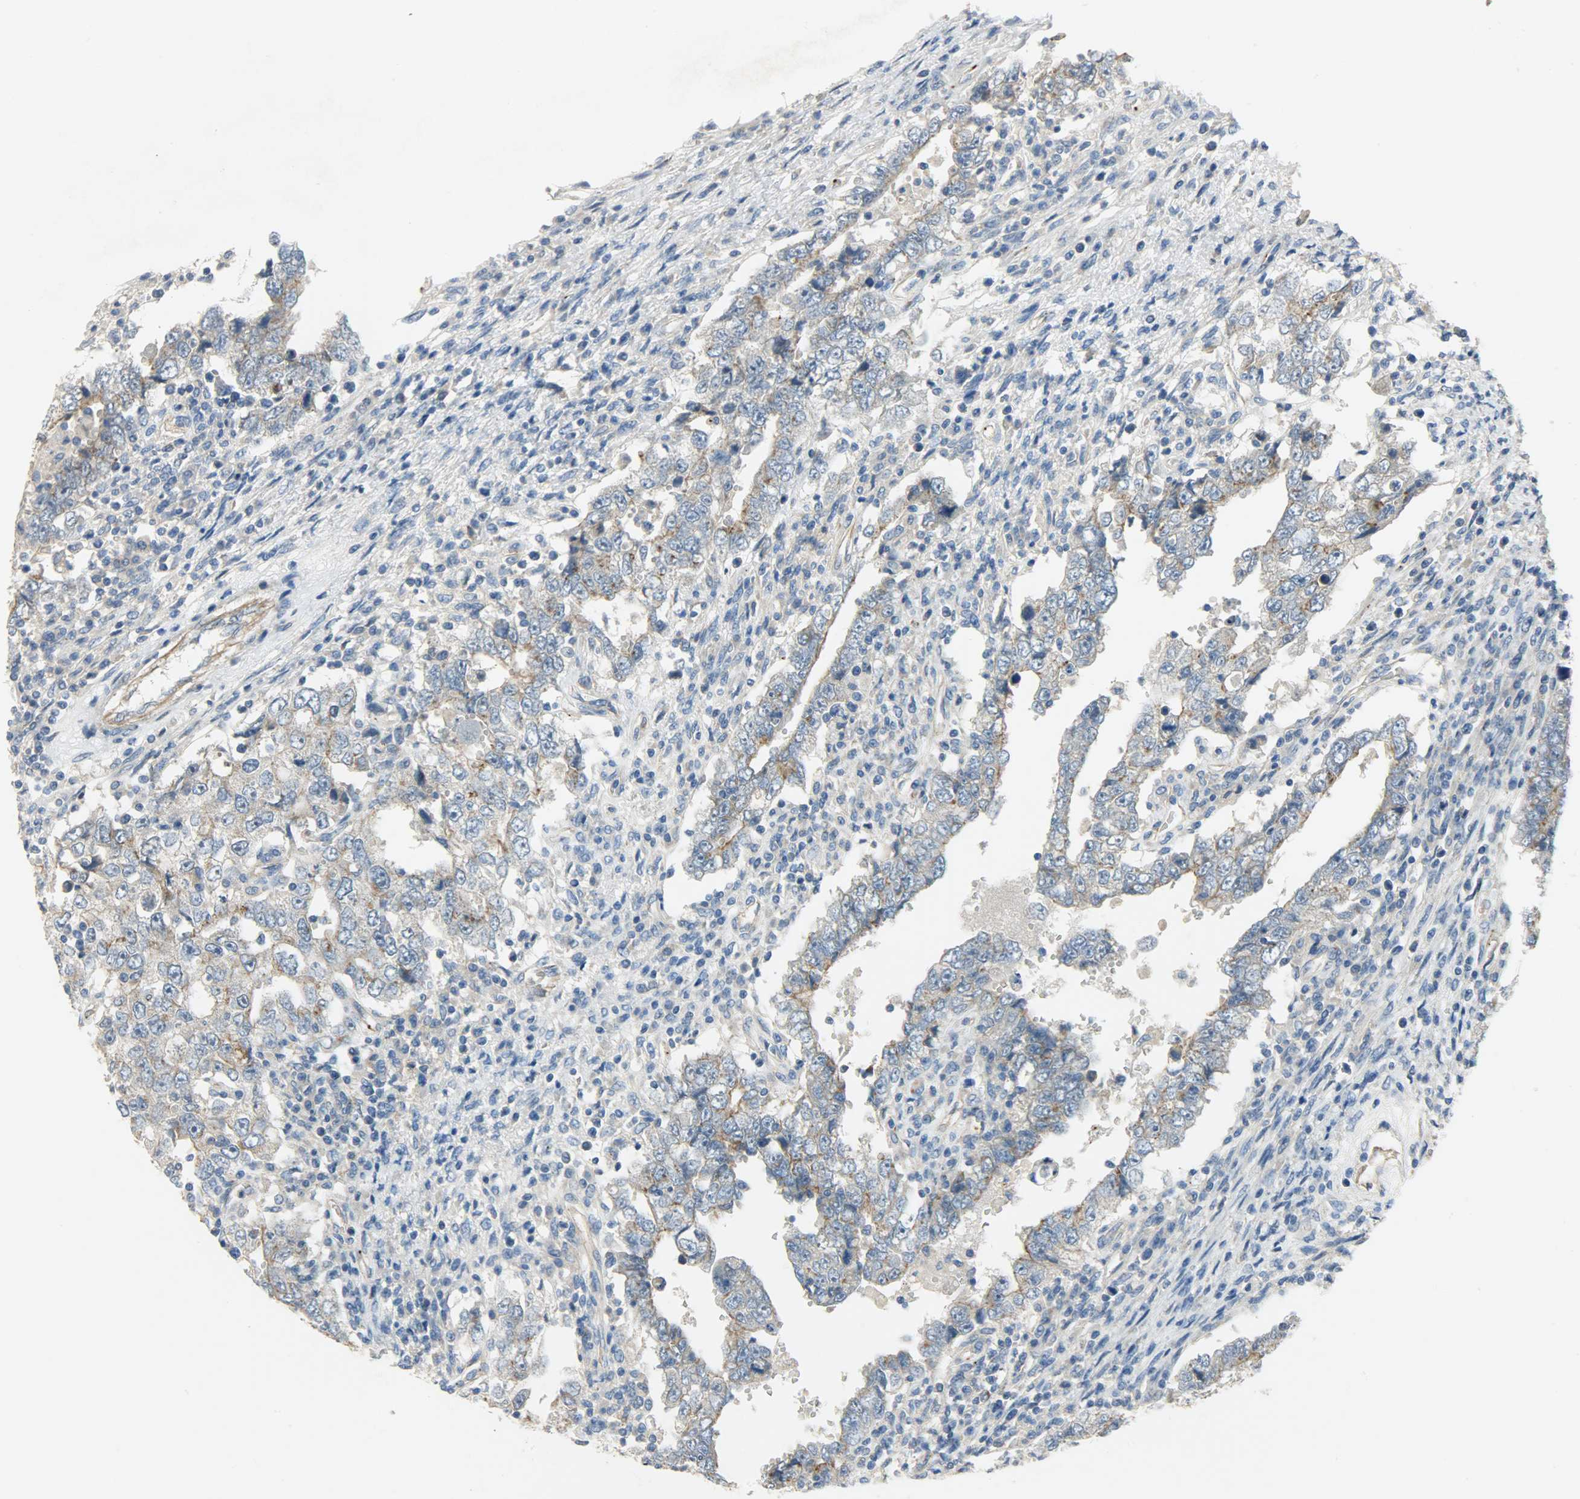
{"staining": {"intensity": "weak", "quantity": "25%-75%", "location": "cytoplasmic/membranous"}, "tissue": "testis cancer", "cell_type": "Tumor cells", "image_type": "cancer", "snomed": [{"axis": "morphology", "description": "Carcinoma, Embryonal, NOS"}, {"axis": "topography", "description": "Testis"}], "caption": "A high-resolution micrograph shows IHC staining of embryonal carcinoma (testis), which shows weak cytoplasmic/membranous positivity in approximately 25%-75% of tumor cells.", "gene": "KIAA1217", "patient": {"sex": "male", "age": 26}}